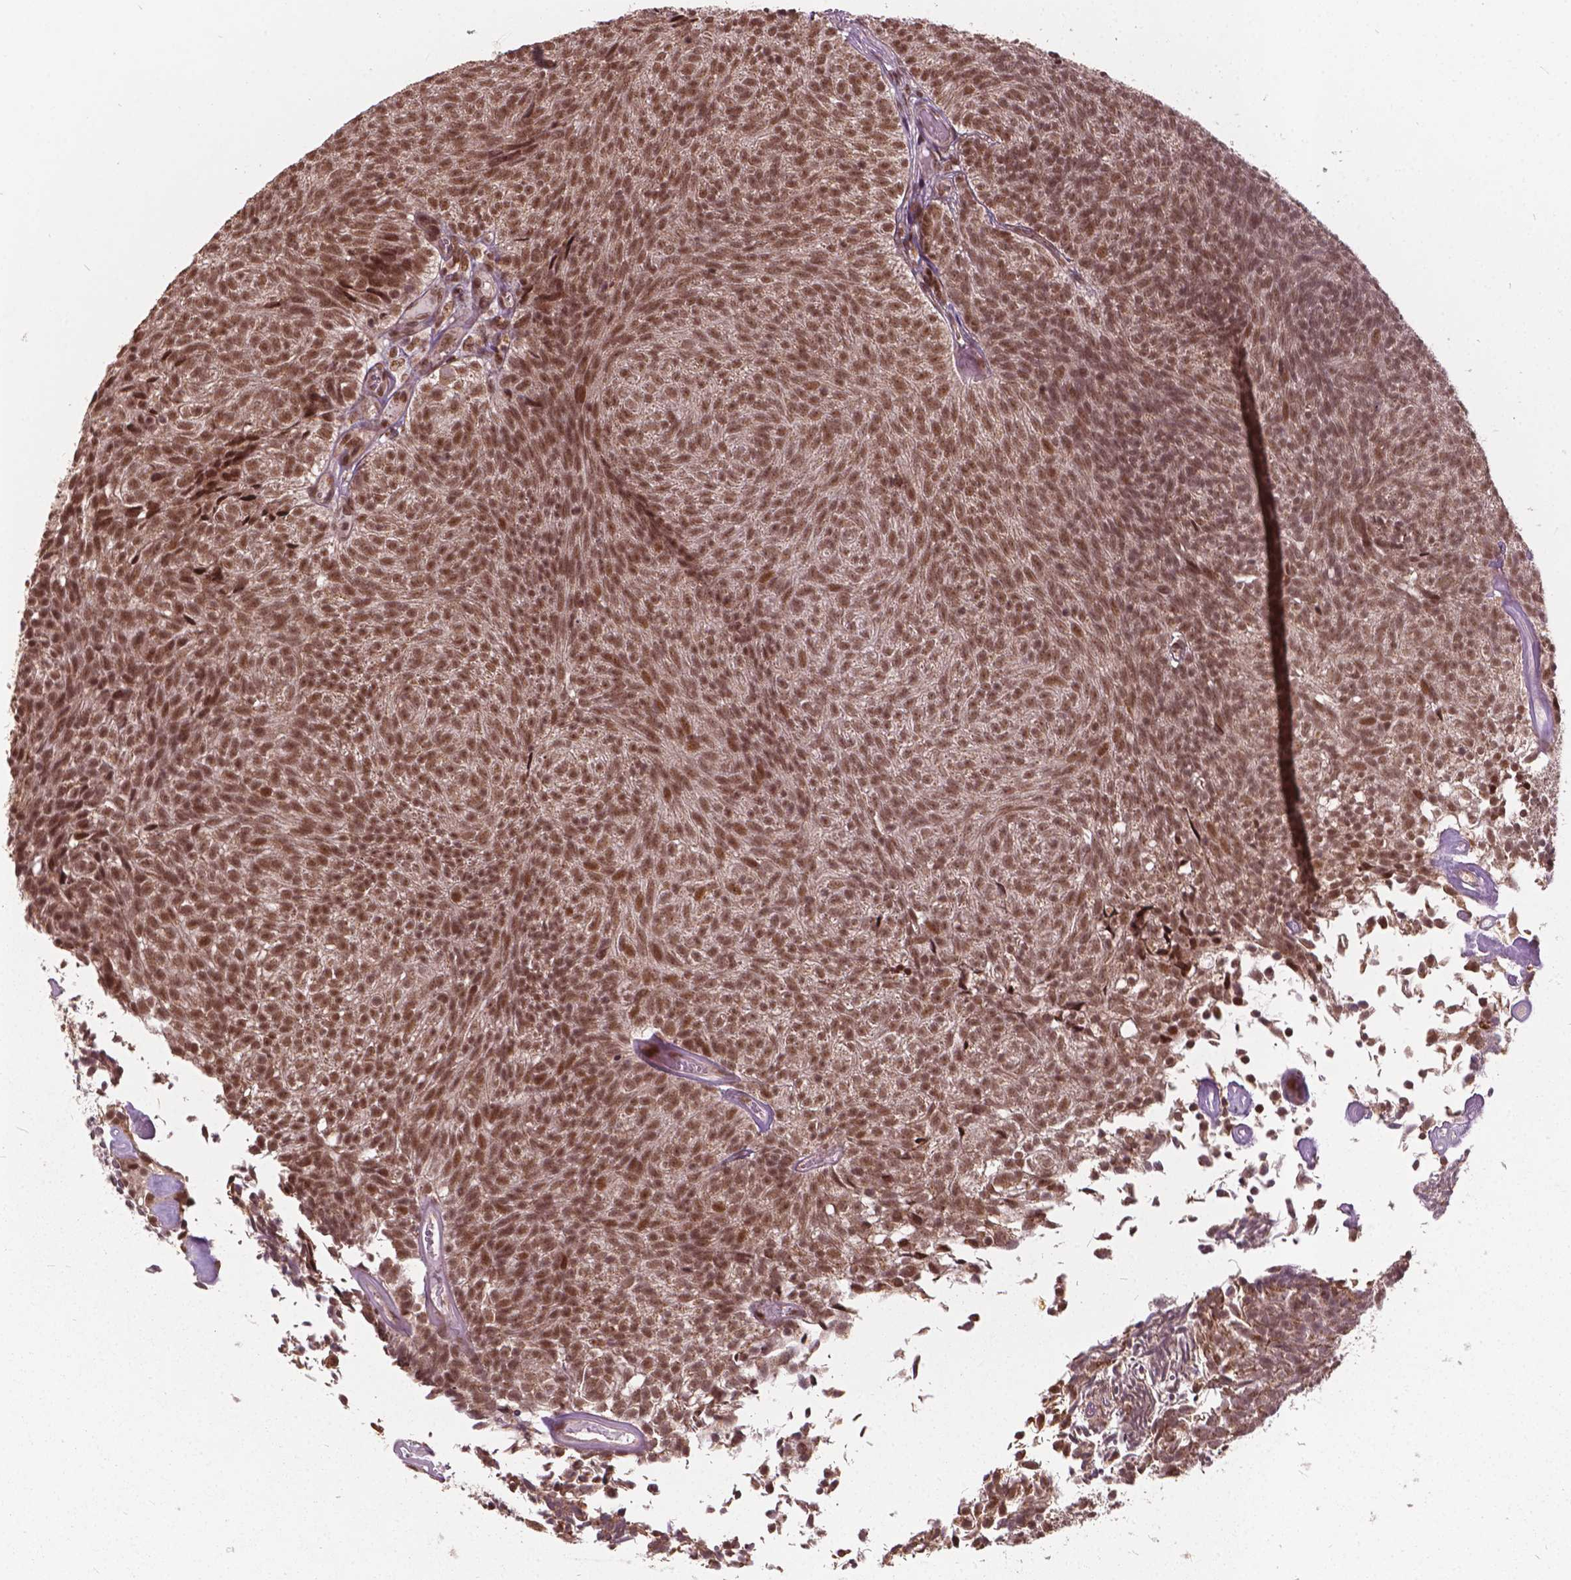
{"staining": {"intensity": "moderate", "quantity": ">75%", "location": "nuclear"}, "tissue": "urothelial cancer", "cell_type": "Tumor cells", "image_type": "cancer", "snomed": [{"axis": "morphology", "description": "Urothelial carcinoma, Low grade"}, {"axis": "topography", "description": "Urinary bladder"}], "caption": "Protein staining exhibits moderate nuclear staining in approximately >75% of tumor cells in urothelial carcinoma (low-grade).", "gene": "GPS2", "patient": {"sex": "male", "age": 77}}